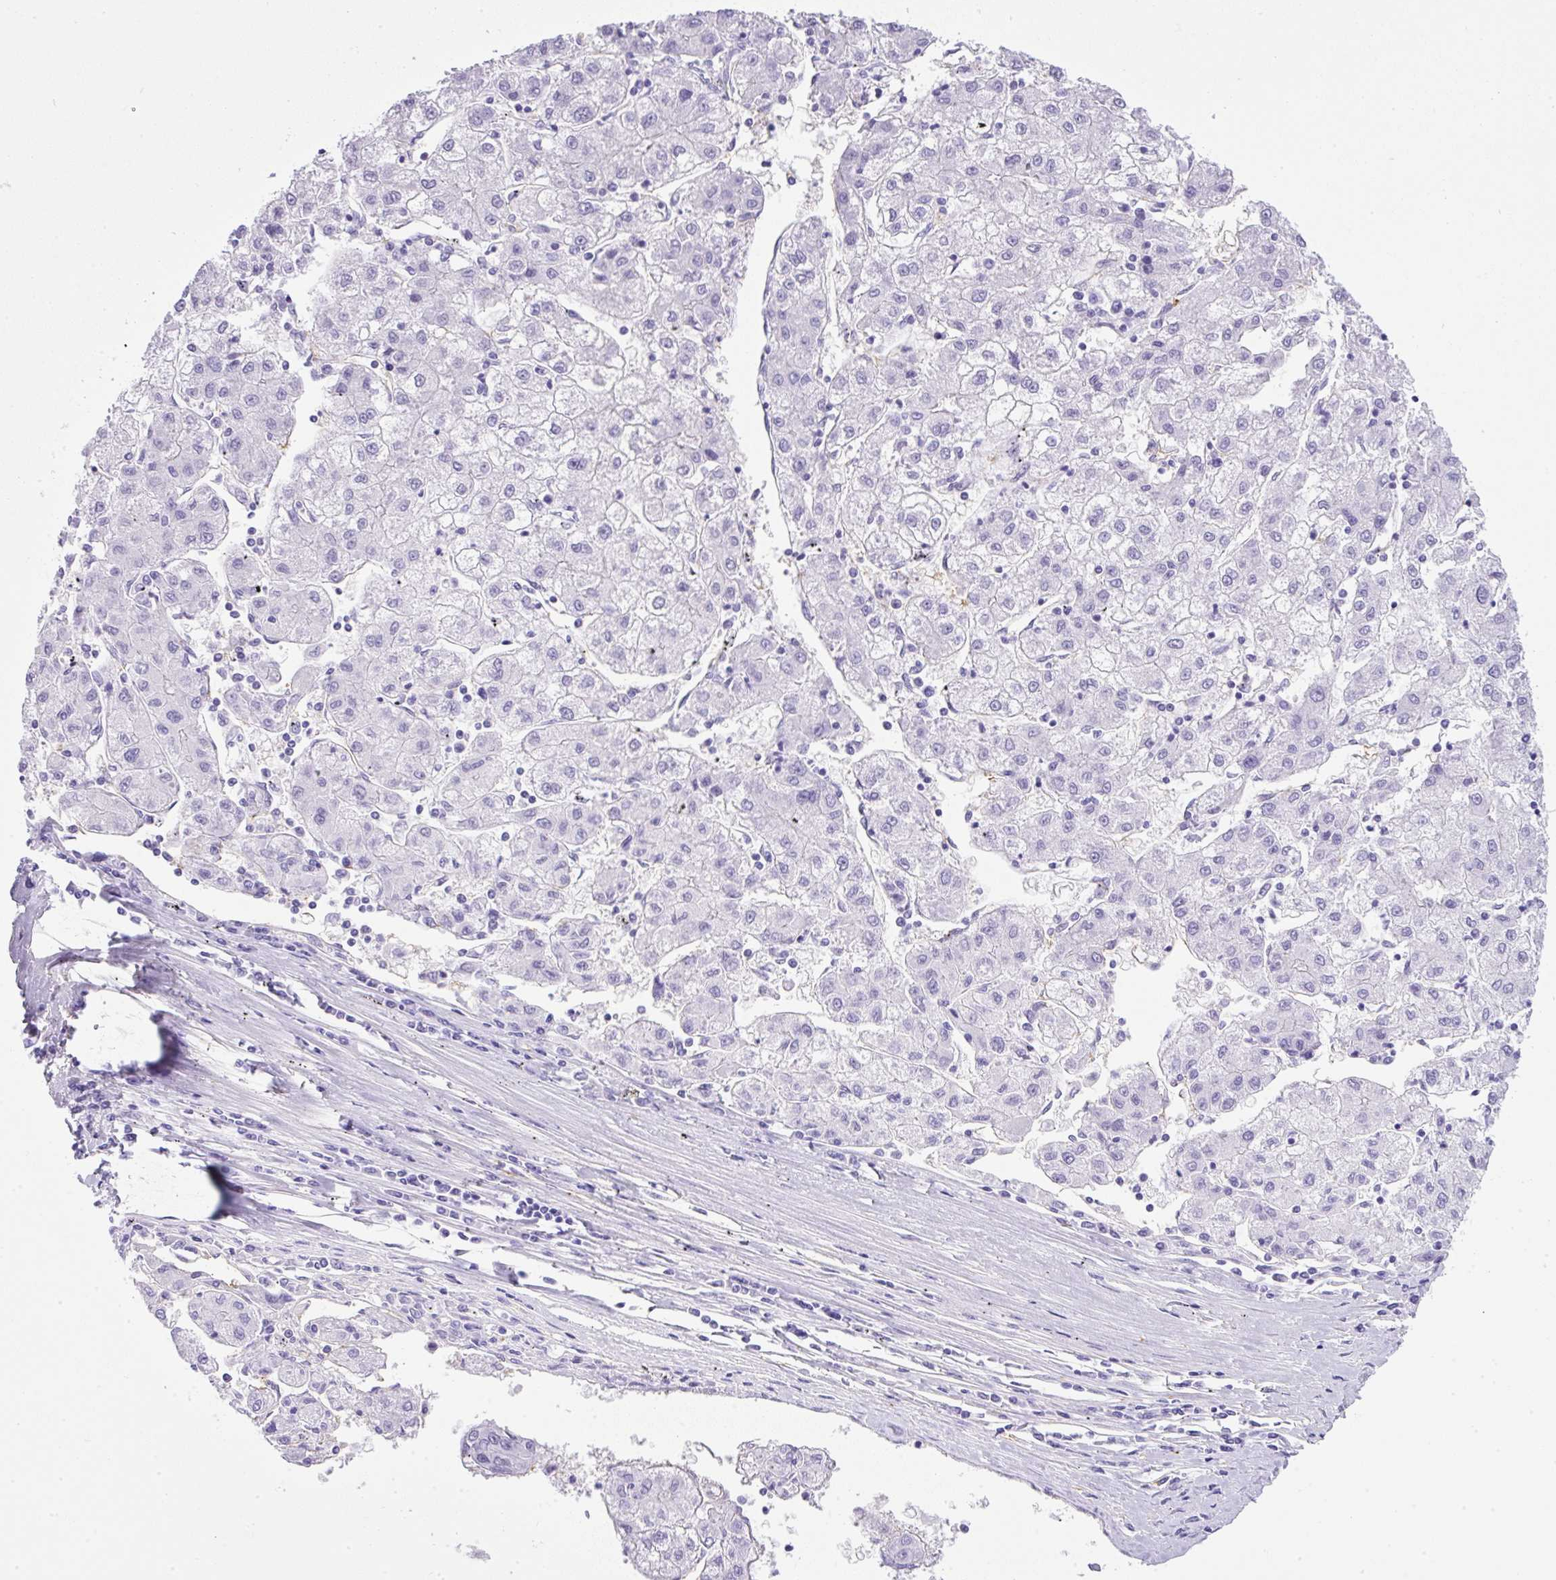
{"staining": {"intensity": "negative", "quantity": "none", "location": "none"}, "tissue": "liver cancer", "cell_type": "Tumor cells", "image_type": "cancer", "snomed": [{"axis": "morphology", "description": "Carcinoma, Hepatocellular, NOS"}, {"axis": "topography", "description": "Liver"}], "caption": "Immunohistochemistry (IHC) of human liver hepatocellular carcinoma demonstrates no positivity in tumor cells.", "gene": "MAGEB5", "patient": {"sex": "male", "age": 72}}